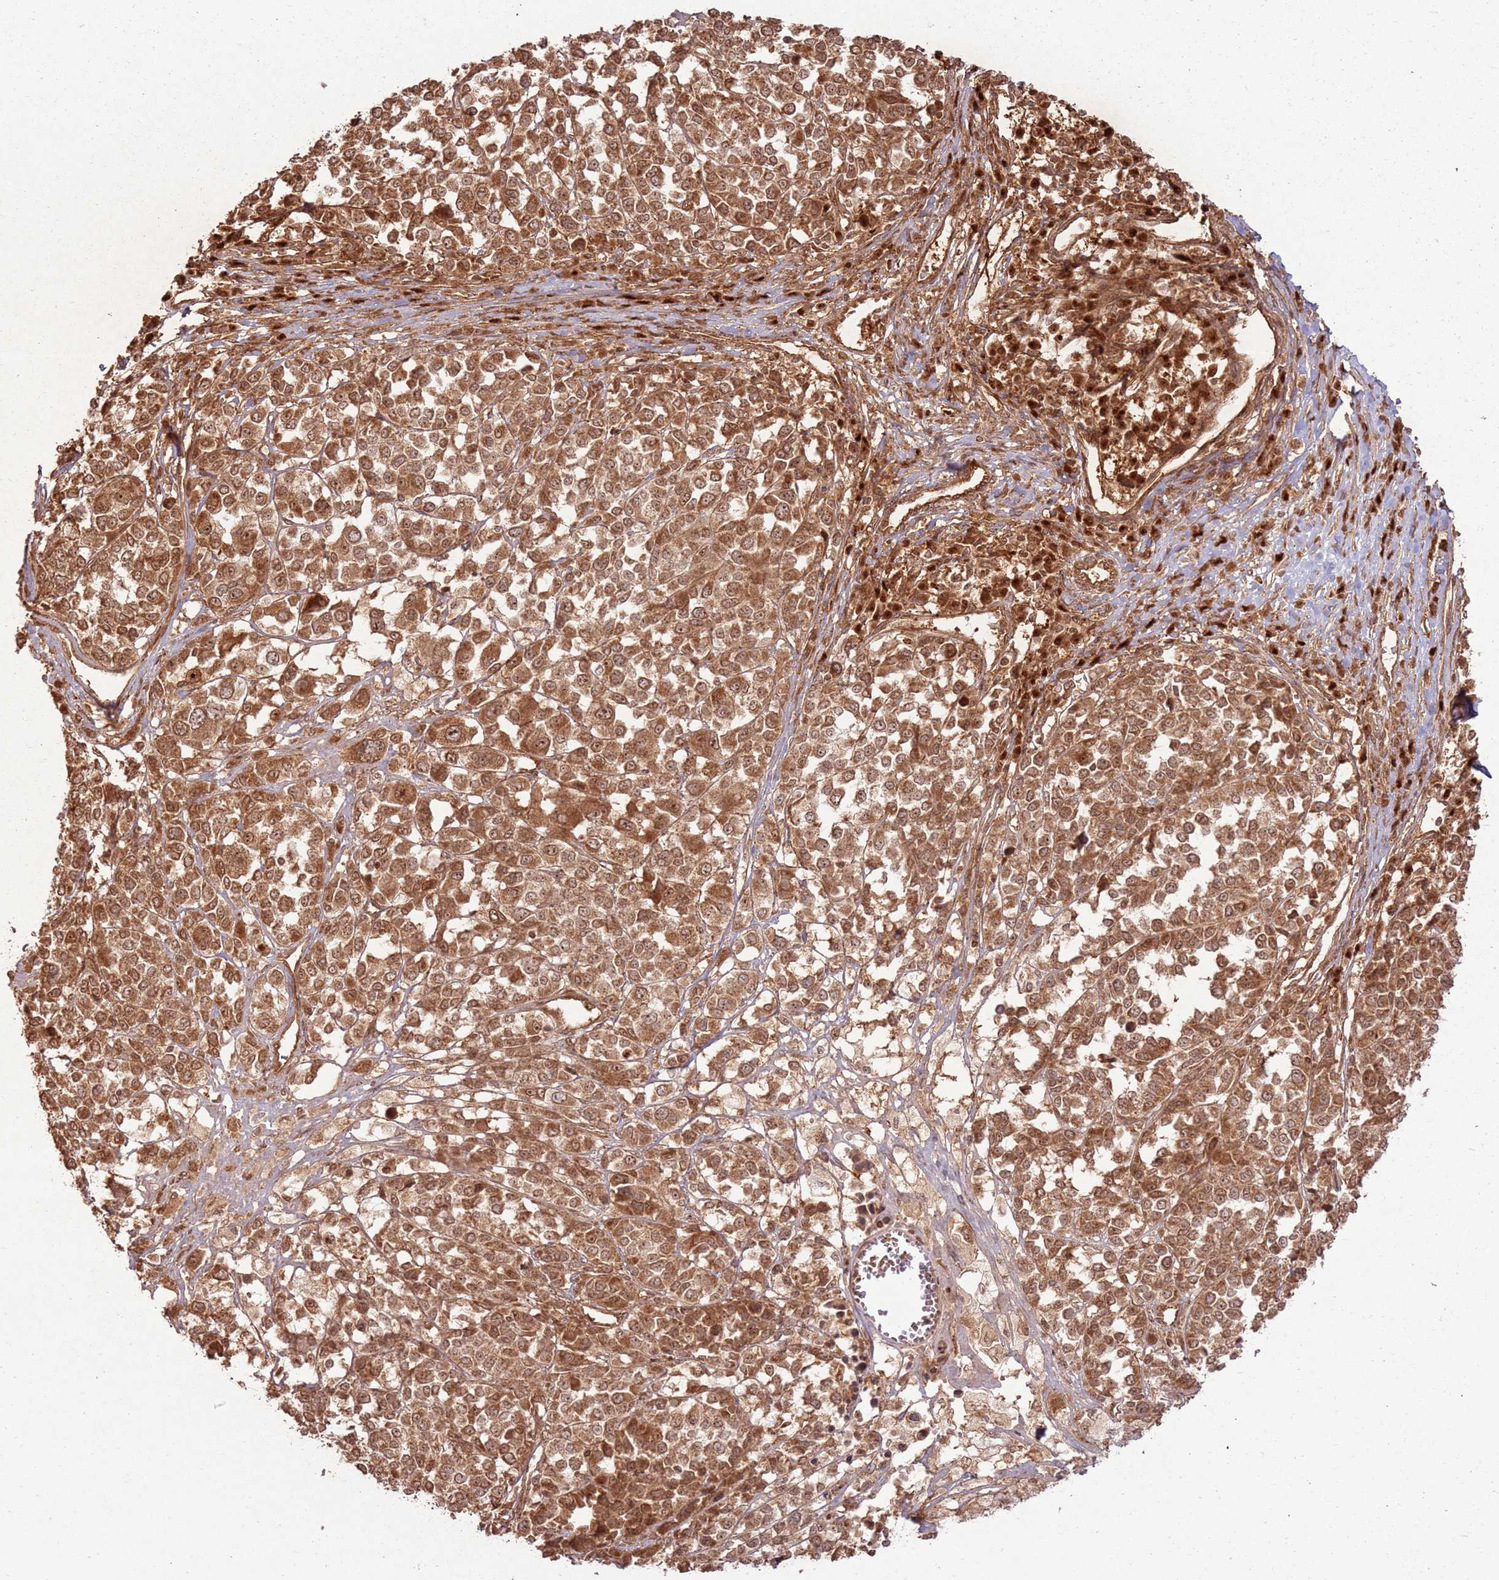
{"staining": {"intensity": "strong", "quantity": ">75%", "location": "cytoplasmic/membranous,nuclear"}, "tissue": "melanoma", "cell_type": "Tumor cells", "image_type": "cancer", "snomed": [{"axis": "morphology", "description": "Malignant melanoma, Metastatic site"}, {"axis": "topography", "description": "Lymph node"}], "caption": "An IHC photomicrograph of tumor tissue is shown. Protein staining in brown highlights strong cytoplasmic/membranous and nuclear positivity in melanoma within tumor cells.", "gene": "TBC1D13", "patient": {"sex": "male", "age": 44}}